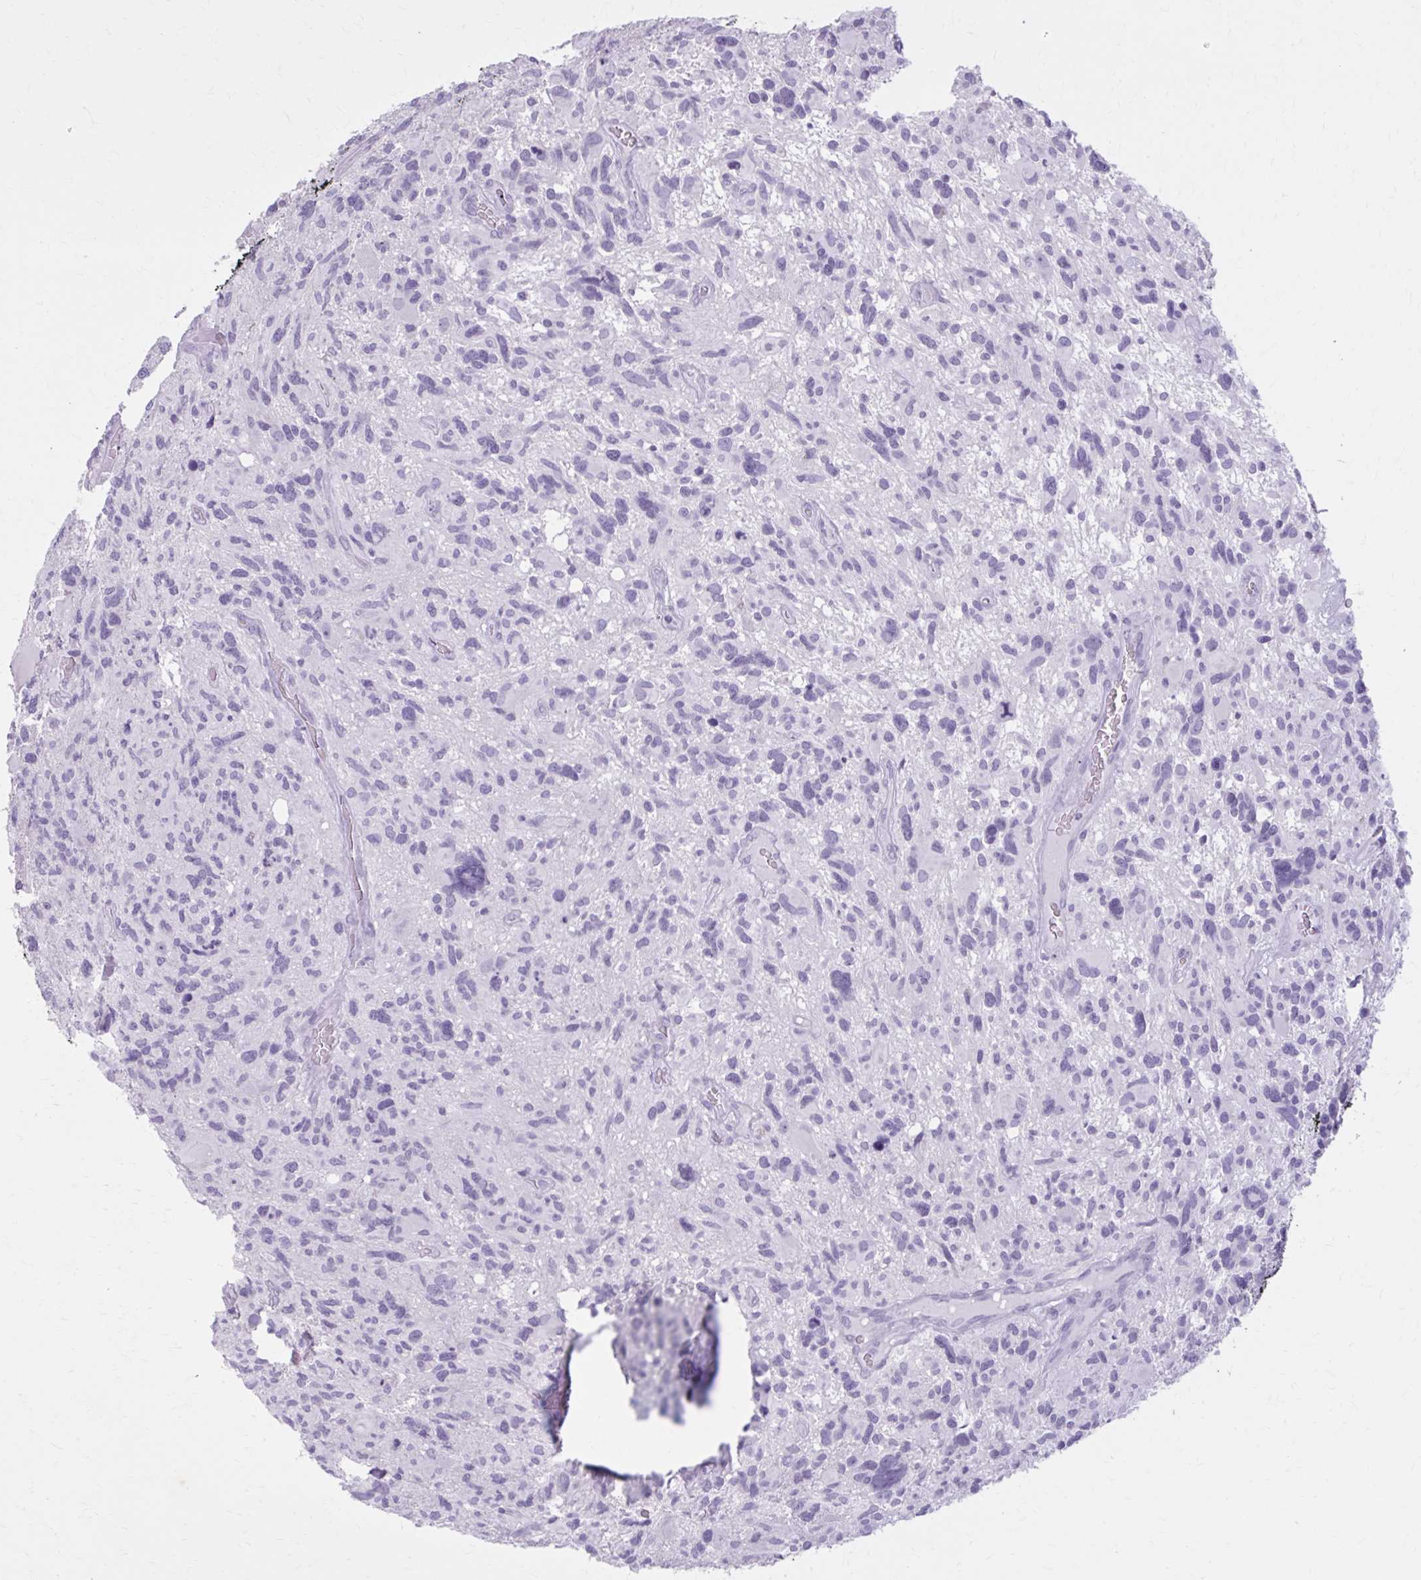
{"staining": {"intensity": "negative", "quantity": "none", "location": "none"}, "tissue": "glioma", "cell_type": "Tumor cells", "image_type": "cancer", "snomed": [{"axis": "morphology", "description": "Glioma, malignant, High grade"}, {"axis": "topography", "description": "Brain"}], "caption": "Immunohistochemistry (IHC) histopathology image of glioma stained for a protein (brown), which shows no staining in tumor cells. Brightfield microscopy of immunohistochemistry (IHC) stained with DAB (3,3'-diaminobenzidine) (brown) and hematoxylin (blue), captured at high magnification.", "gene": "OR4B1", "patient": {"sex": "male", "age": 49}}